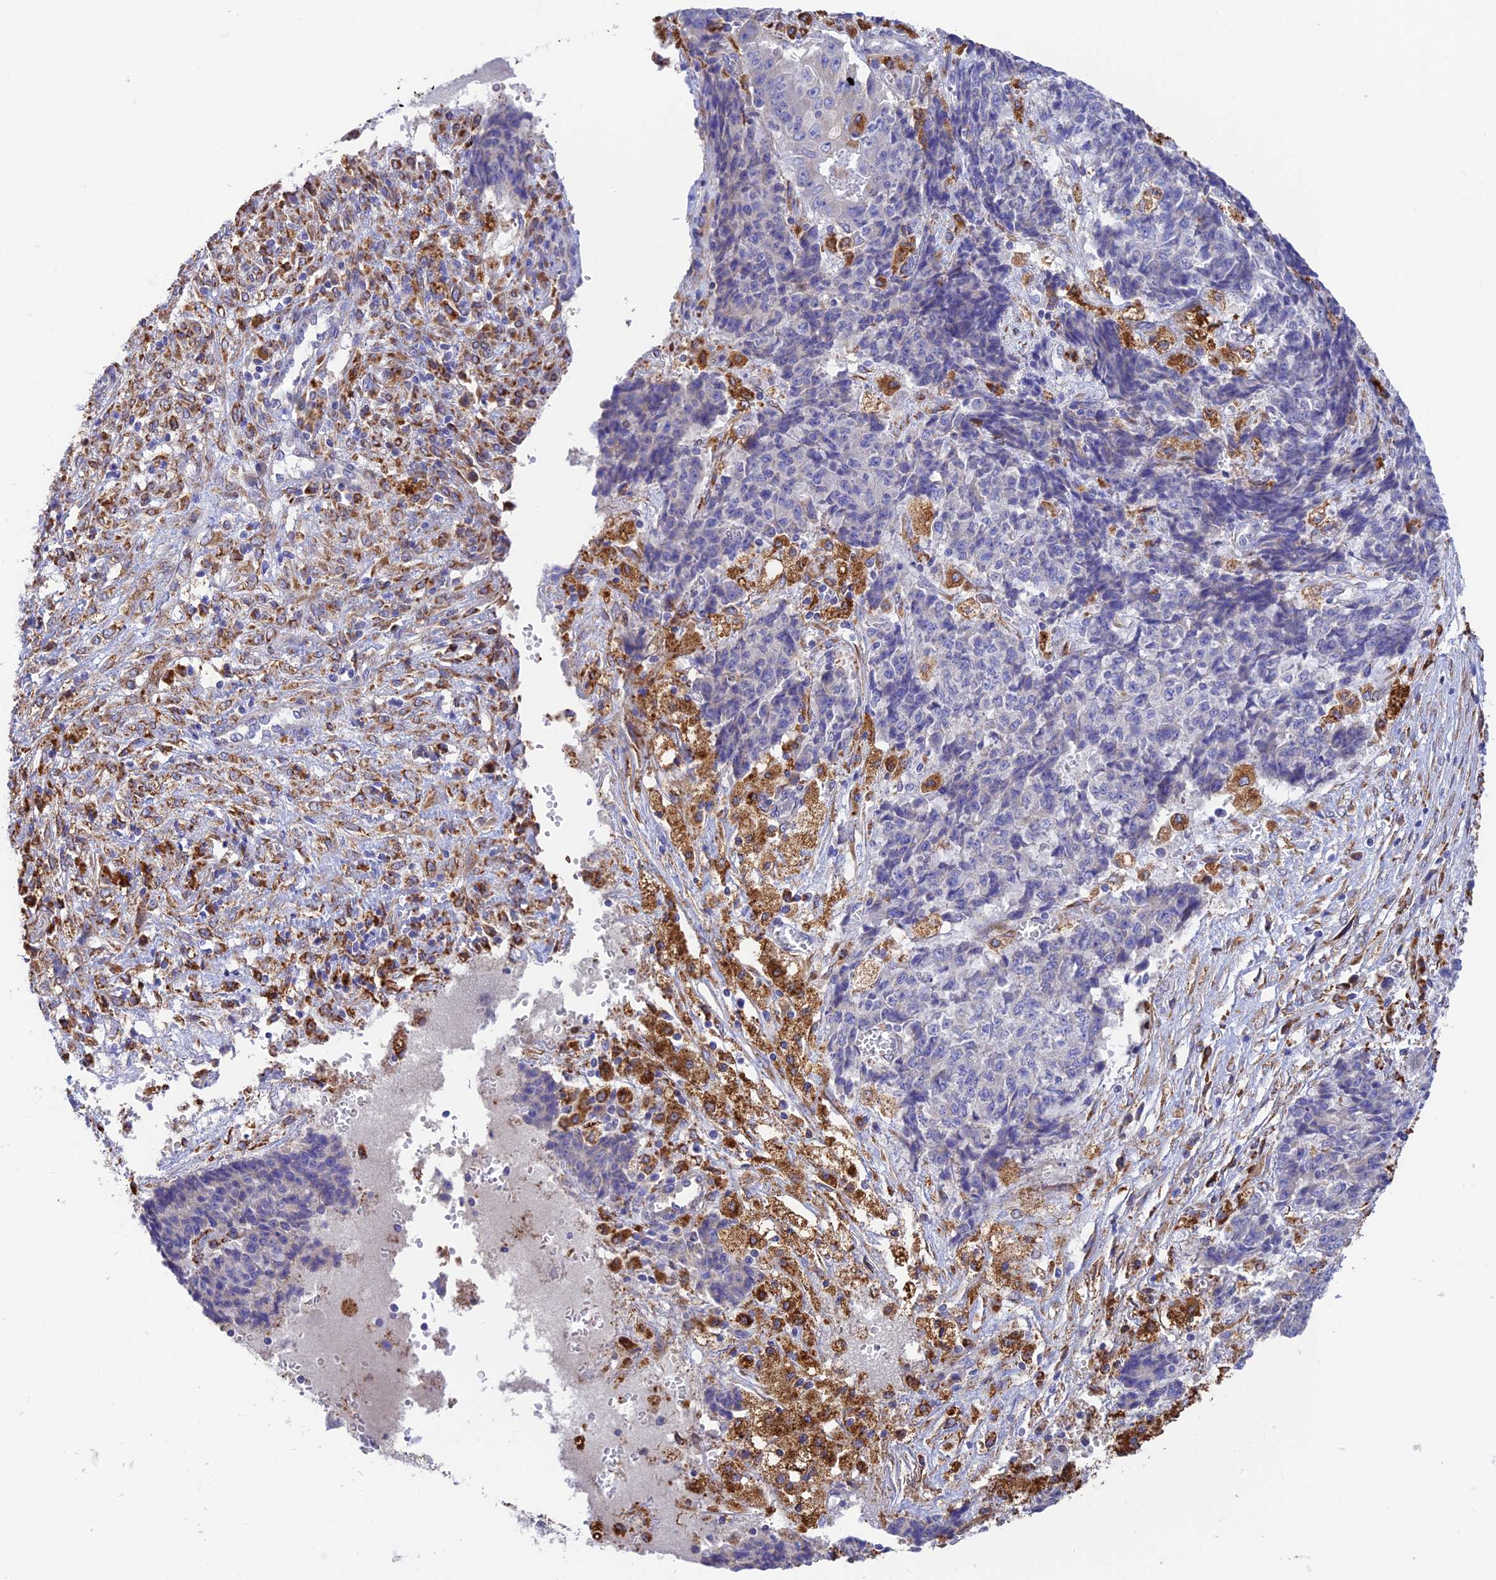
{"staining": {"intensity": "negative", "quantity": "none", "location": "none"}, "tissue": "ovarian cancer", "cell_type": "Tumor cells", "image_type": "cancer", "snomed": [{"axis": "morphology", "description": "Carcinoma, endometroid"}, {"axis": "topography", "description": "Ovary"}], "caption": "The histopathology image reveals no significant staining in tumor cells of endometroid carcinoma (ovarian).", "gene": "VKORC1", "patient": {"sex": "female", "age": 42}}